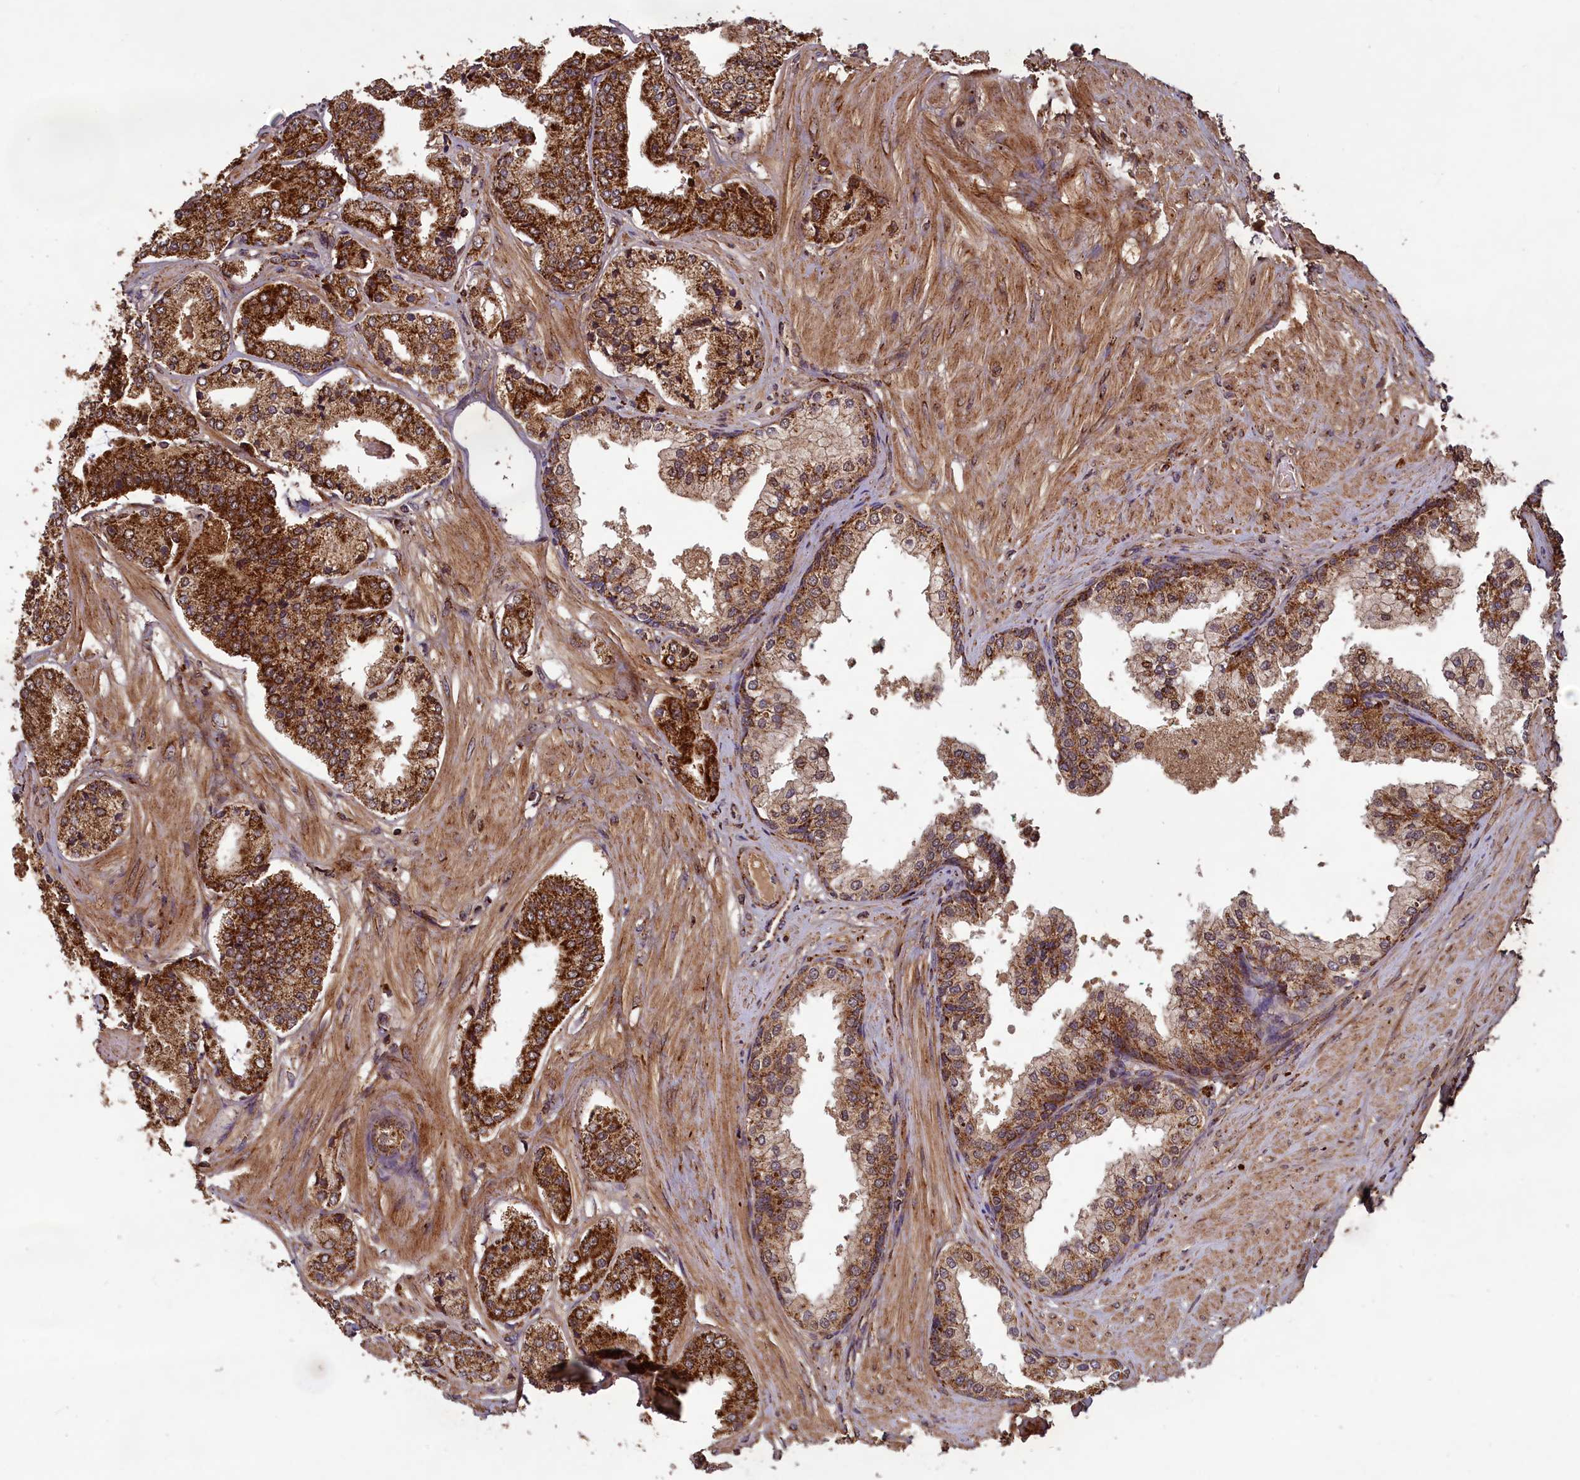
{"staining": {"intensity": "strong", "quantity": ">75%", "location": "cytoplasmic/membranous"}, "tissue": "prostate cancer", "cell_type": "Tumor cells", "image_type": "cancer", "snomed": [{"axis": "morphology", "description": "Adenocarcinoma, High grade"}, {"axis": "topography", "description": "Prostate"}], "caption": "Immunohistochemistry (IHC) staining of prostate cancer, which reveals high levels of strong cytoplasmic/membranous positivity in approximately >75% of tumor cells indicating strong cytoplasmic/membranous protein expression. The staining was performed using DAB (brown) for protein detection and nuclei were counterstained in hematoxylin (blue).", "gene": "CCDC15", "patient": {"sex": "male", "age": 63}}